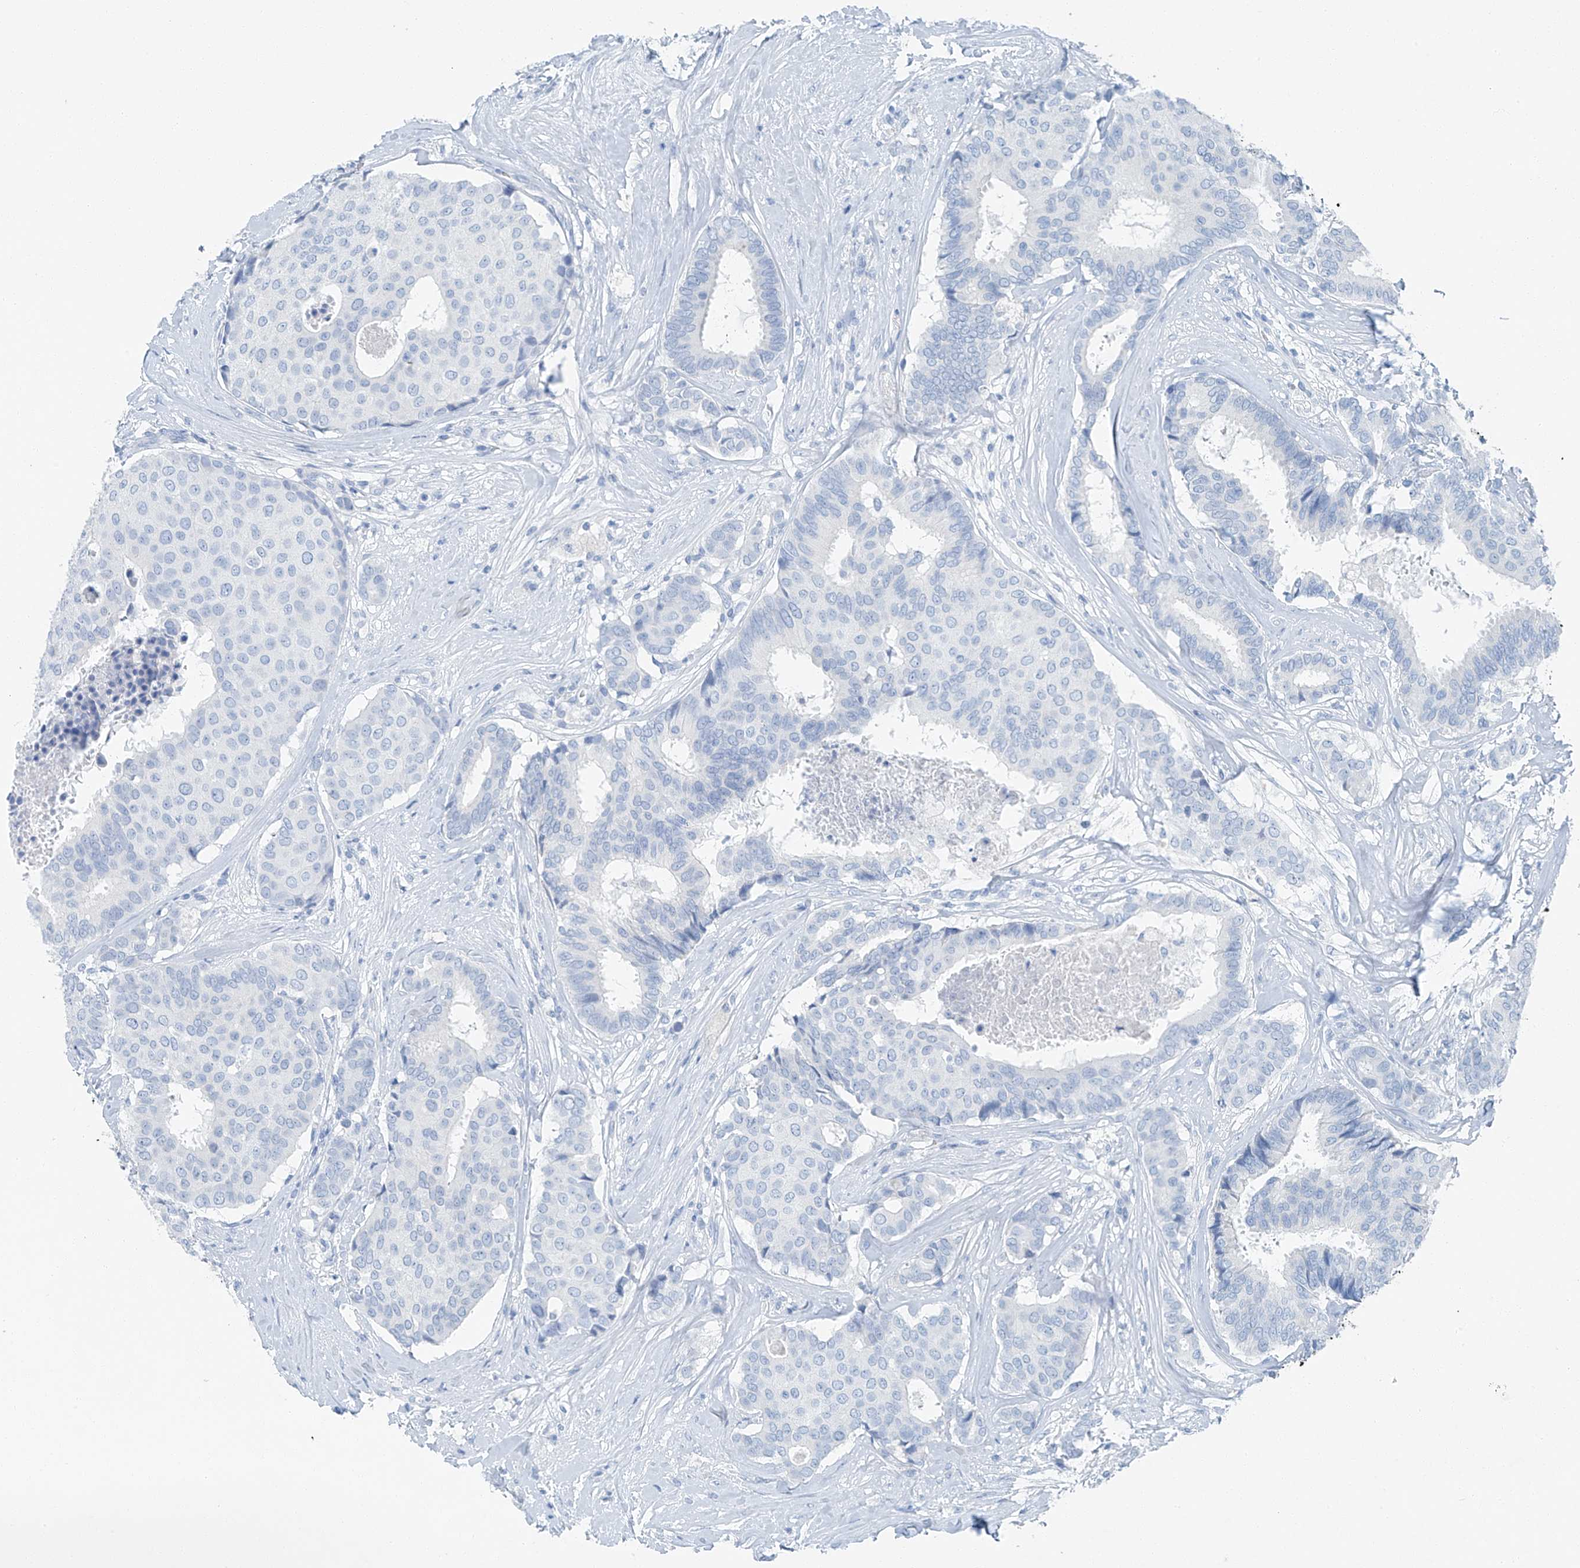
{"staining": {"intensity": "negative", "quantity": "none", "location": "none"}, "tissue": "breast cancer", "cell_type": "Tumor cells", "image_type": "cancer", "snomed": [{"axis": "morphology", "description": "Duct carcinoma"}, {"axis": "topography", "description": "Breast"}], "caption": "An image of breast intraductal carcinoma stained for a protein shows no brown staining in tumor cells.", "gene": "C1orf87", "patient": {"sex": "female", "age": 75}}